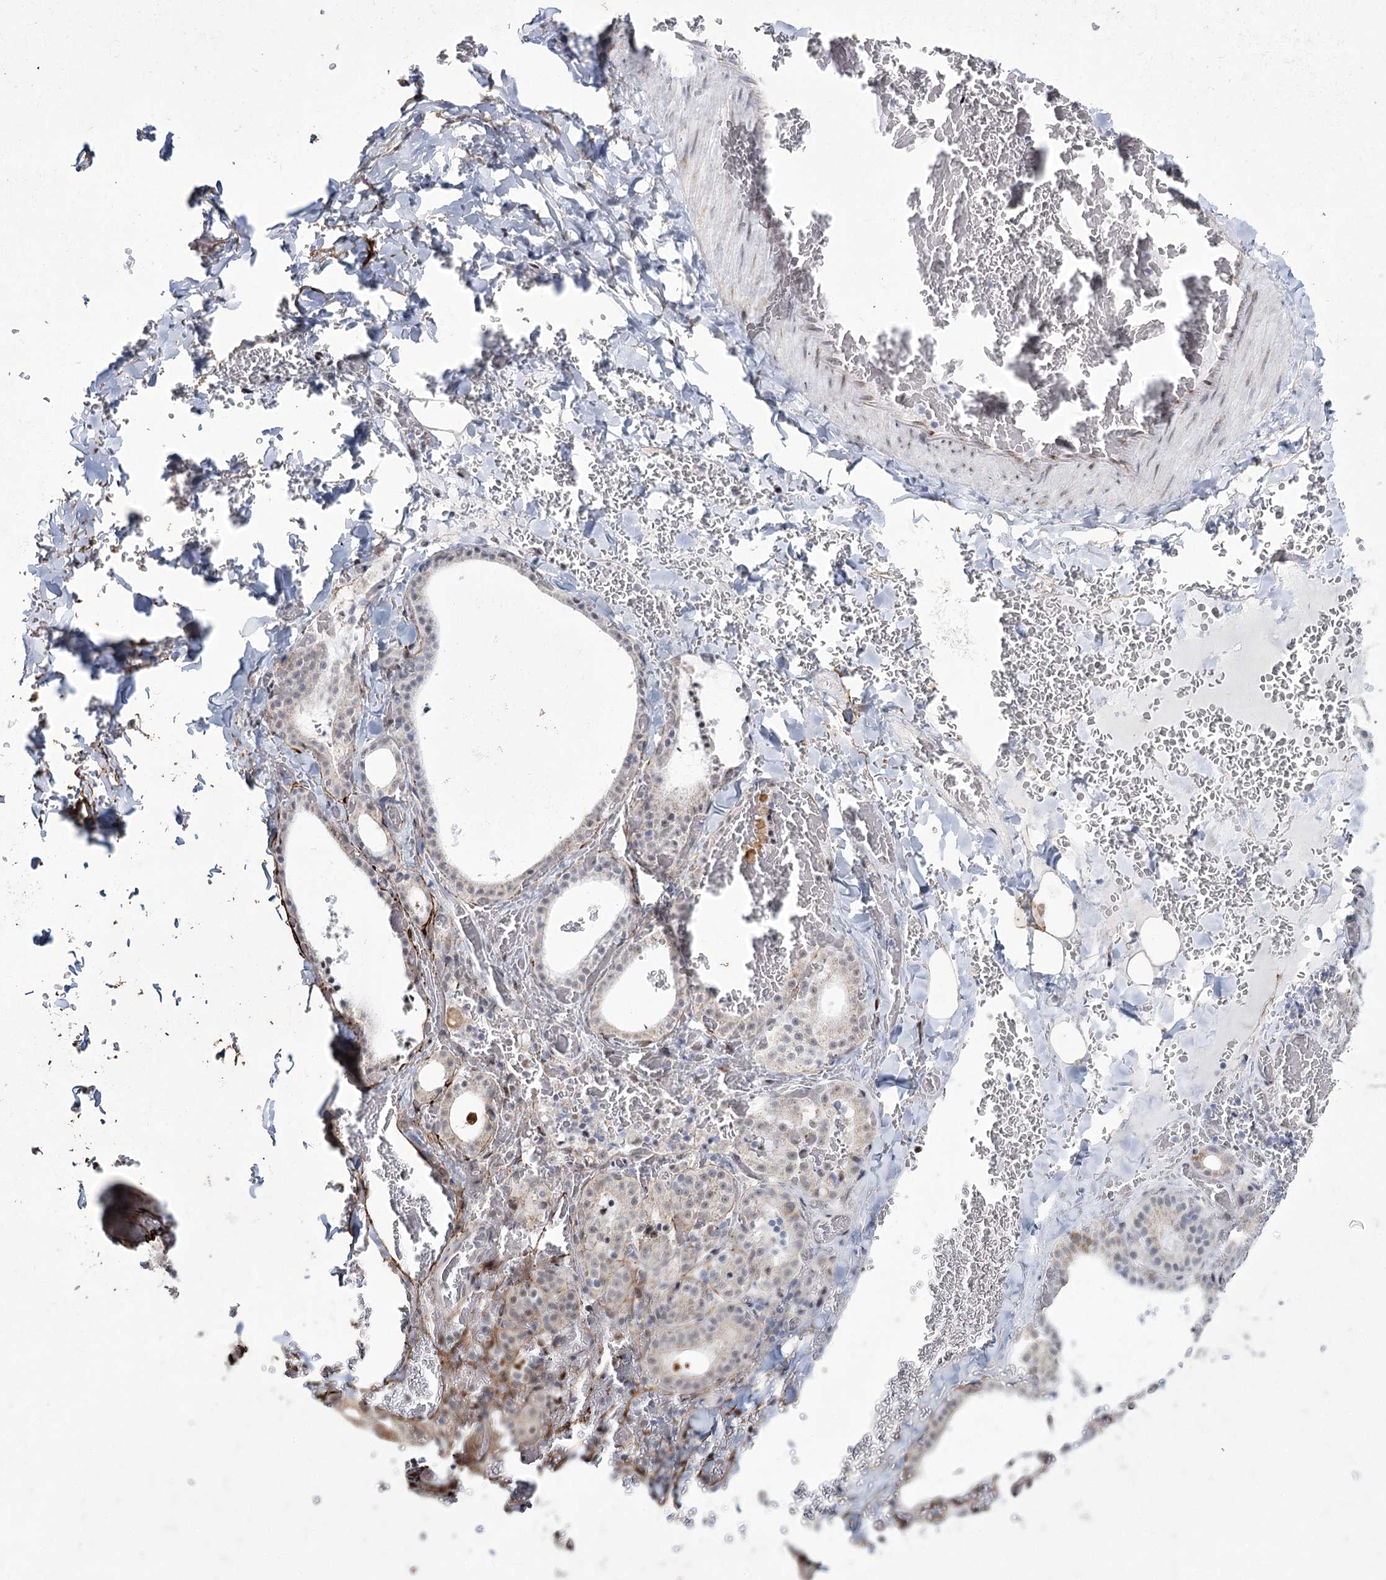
{"staining": {"intensity": "negative", "quantity": "none", "location": "none"}, "tissue": "thyroid gland", "cell_type": "Glandular cells", "image_type": "normal", "snomed": [{"axis": "morphology", "description": "Normal tissue, NOS"}, {"axis": "topography", "description": "Thyroid gland"}], "caption": "Immunohistochemistry (IHC) image of benign thyroid gland: thyroid gland stained with DAB displays no significant protein staining in glandular cells.", "gene": "YBX3", "patient": {"sex": "female", "age": 39}}